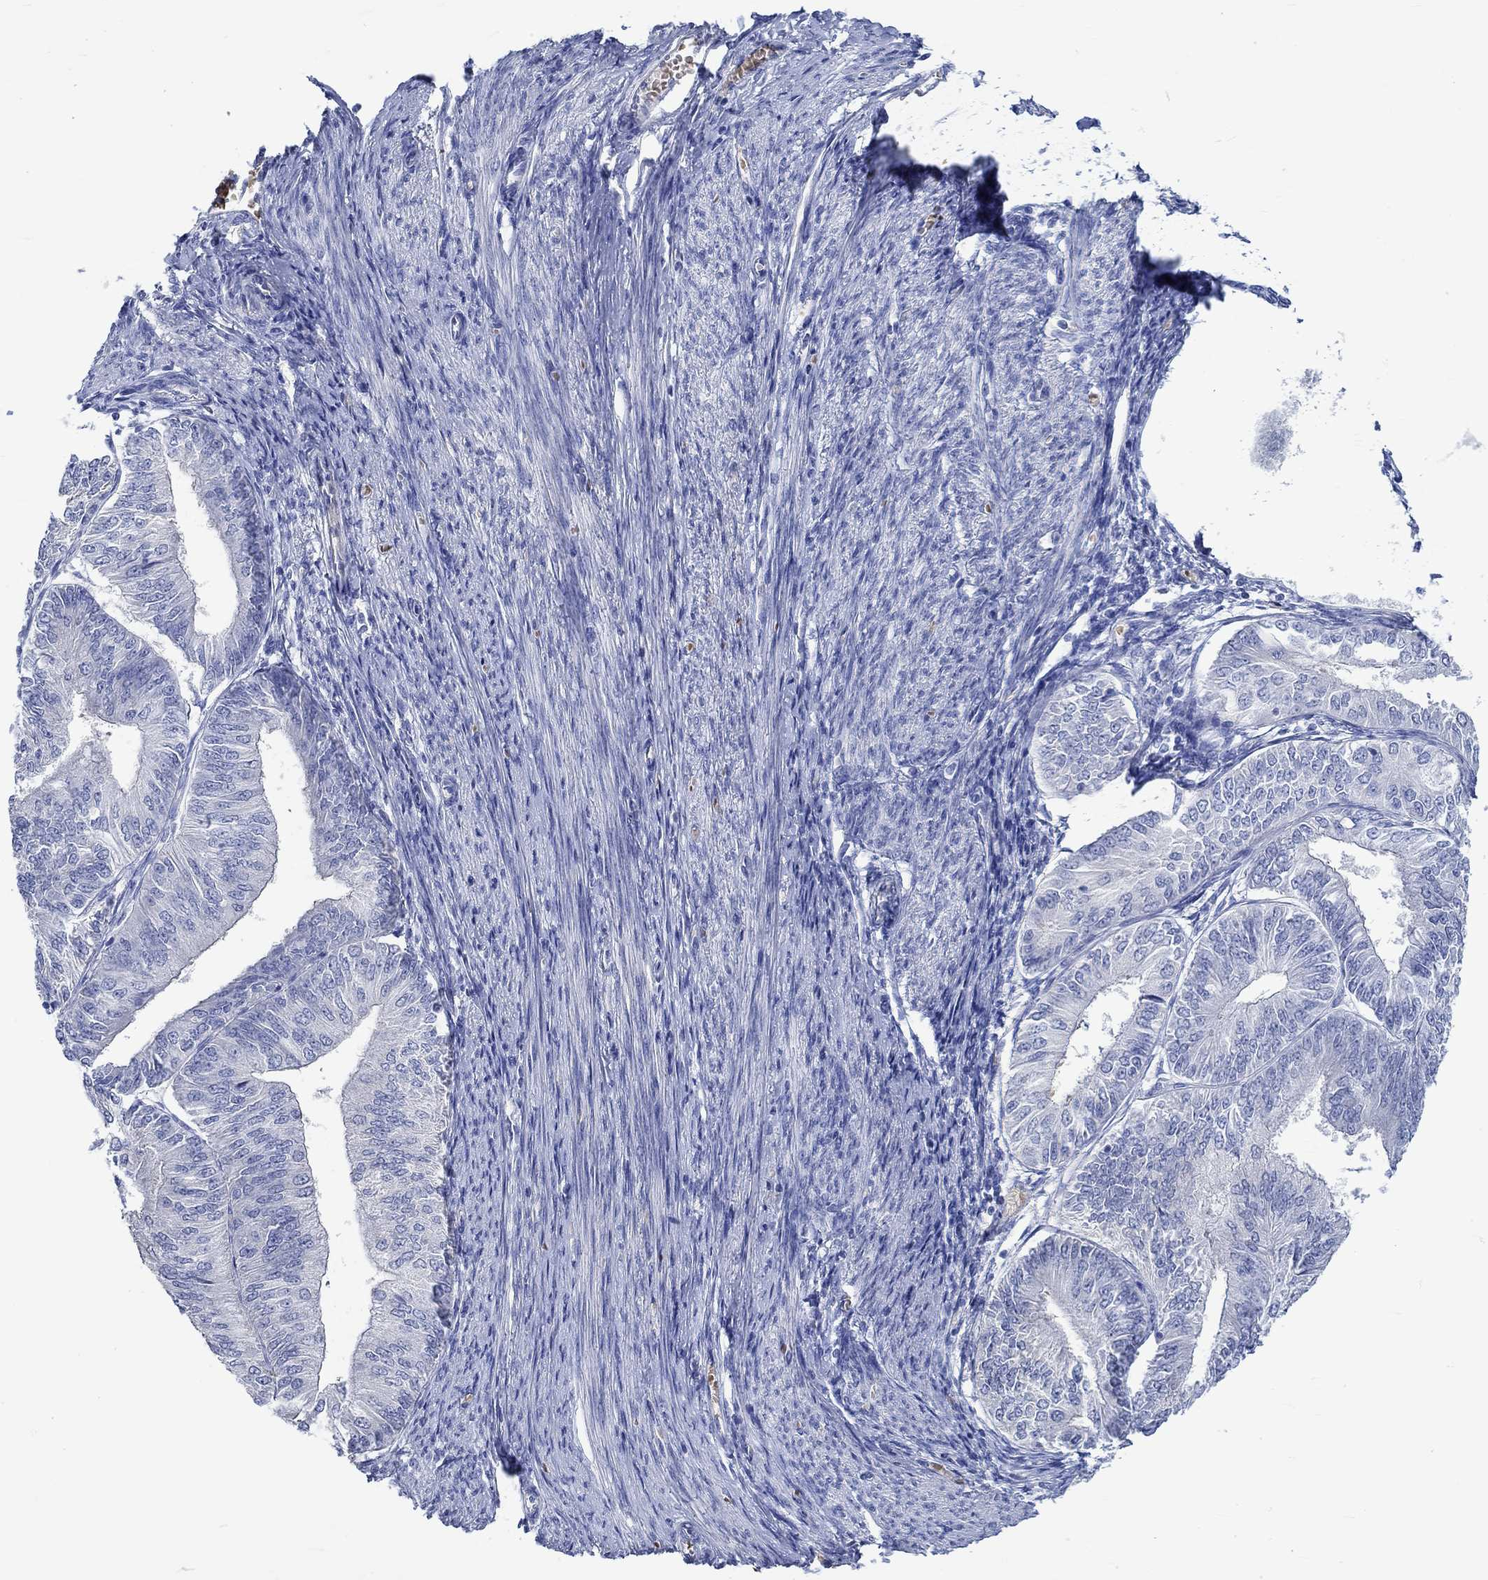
{"staining": {"intensity": "negative", "quantity": "none", "location": "none"}, "tissue": "endometrial cancer", "cell_type": "Tumor cells", "image_type": "cancer", "snomed": [{"axis": "morphology", "description": "Adenocarcinoma, NOS"}, {"axis": "topography", "description": "Endometrium"}], "caption": "Immunohistochemistry (IHC) micrograph of endometrial cancer (adenocarcinoma) stained for a protein (brown), which demonstrates no expression in tumor cells. (DAB (3,3'-diaminobenzidine) immunohistochemistry (IHC) visualized using brightfield microscopy, high magnification).", "gene": "KCNA1", "patient": {"sex": "female", "age": 58}}